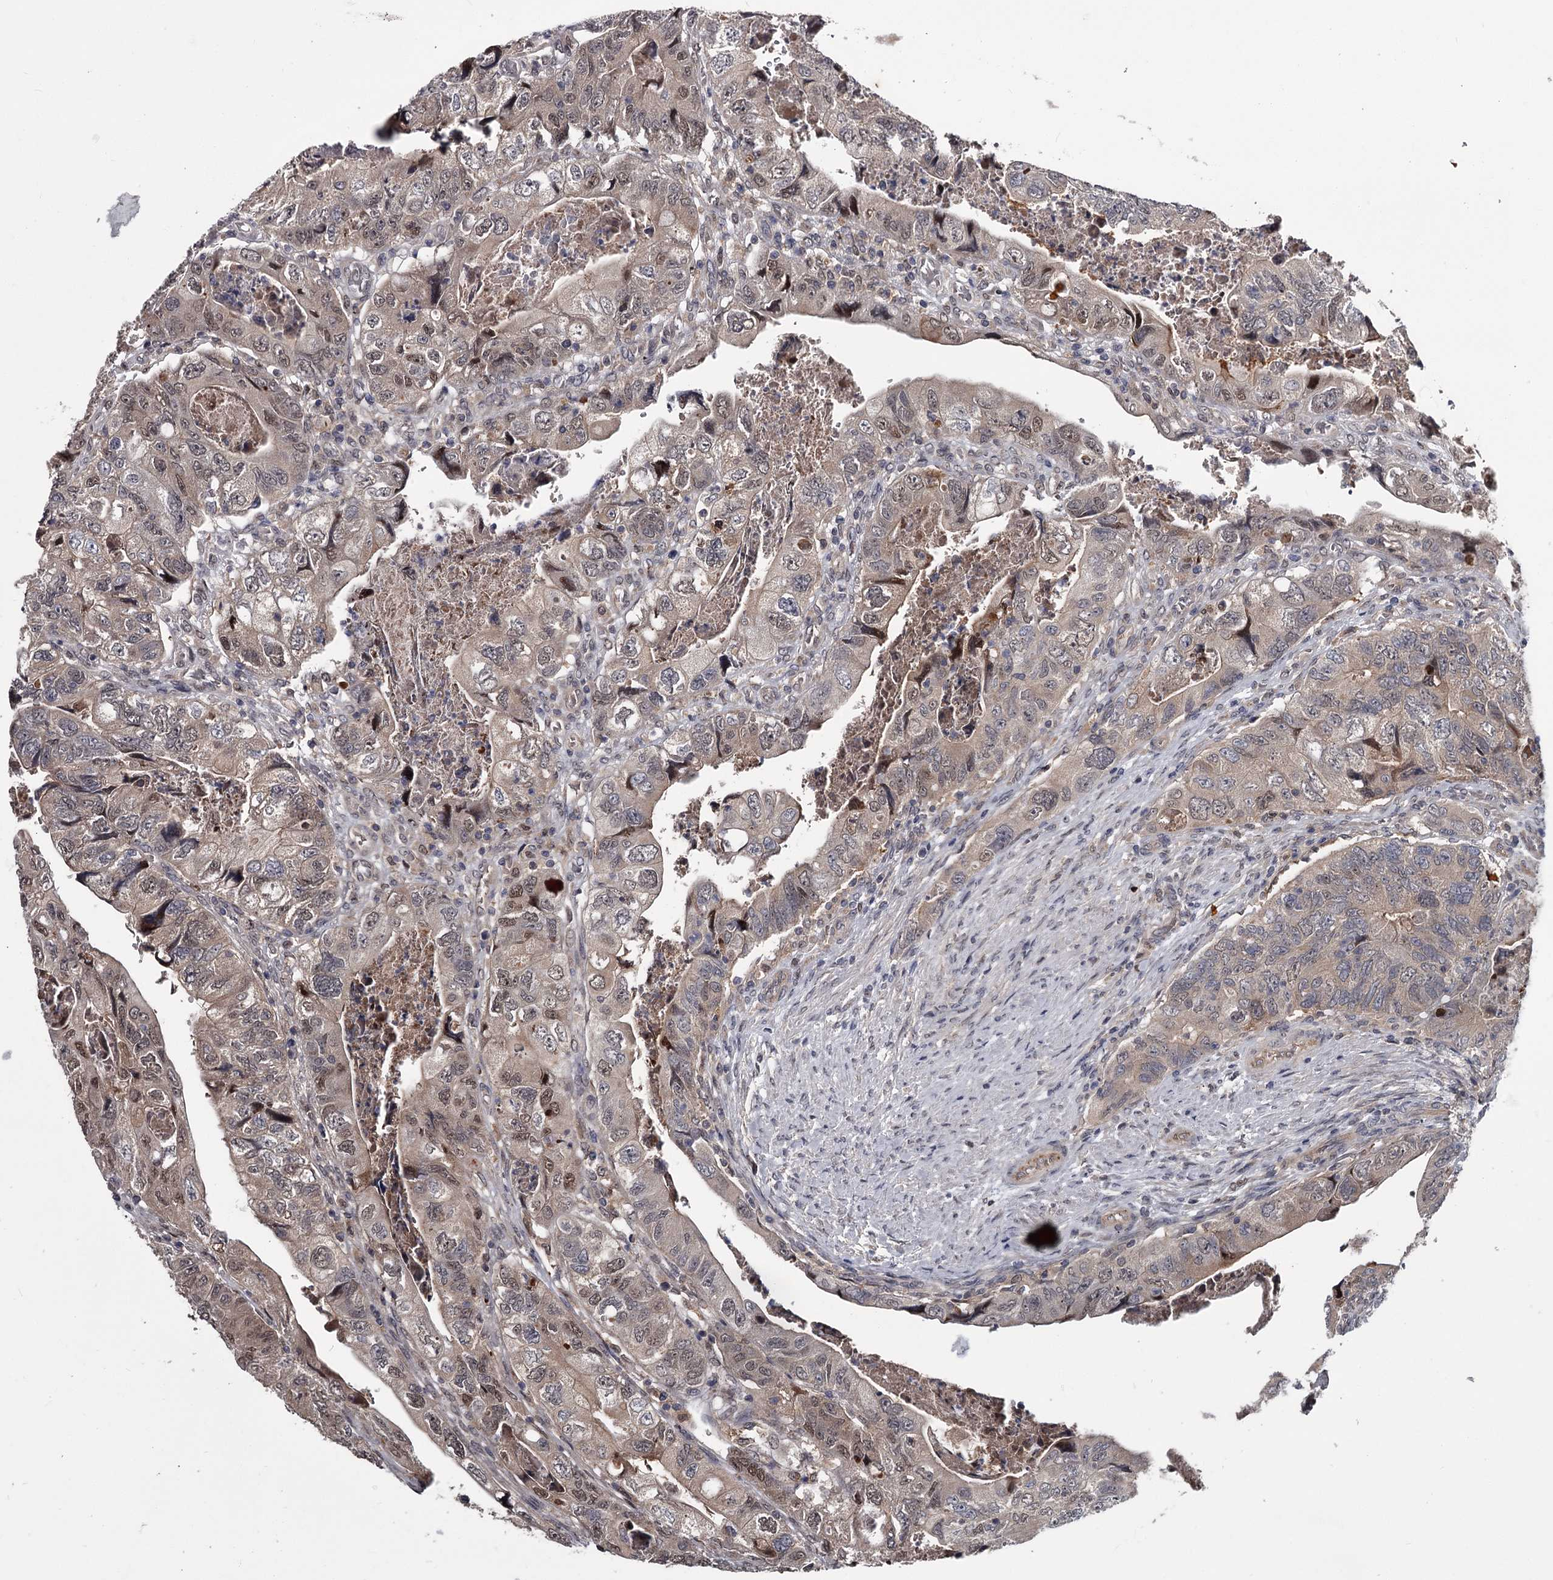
{"staining": {"intensity": "moderate", "quantity": "<25%", "location": "nuclear"}, "tissue": "colorectal cancer", "cell_type": "Tumor cells", "image_type": "cancer", "snomed": [{"axis": "morphology", "description": "Adenocarcinoma, NOS"}, {"axis": "topography", "description": "Rectum"}], "caption": "Protein expression analysis of human adenocarcinoma (colorectal) reveals moderate nuclear positivity in about <25% of tumor cells.", "gene": "DAO", "patient": {"sex": "male", "age": 63}}